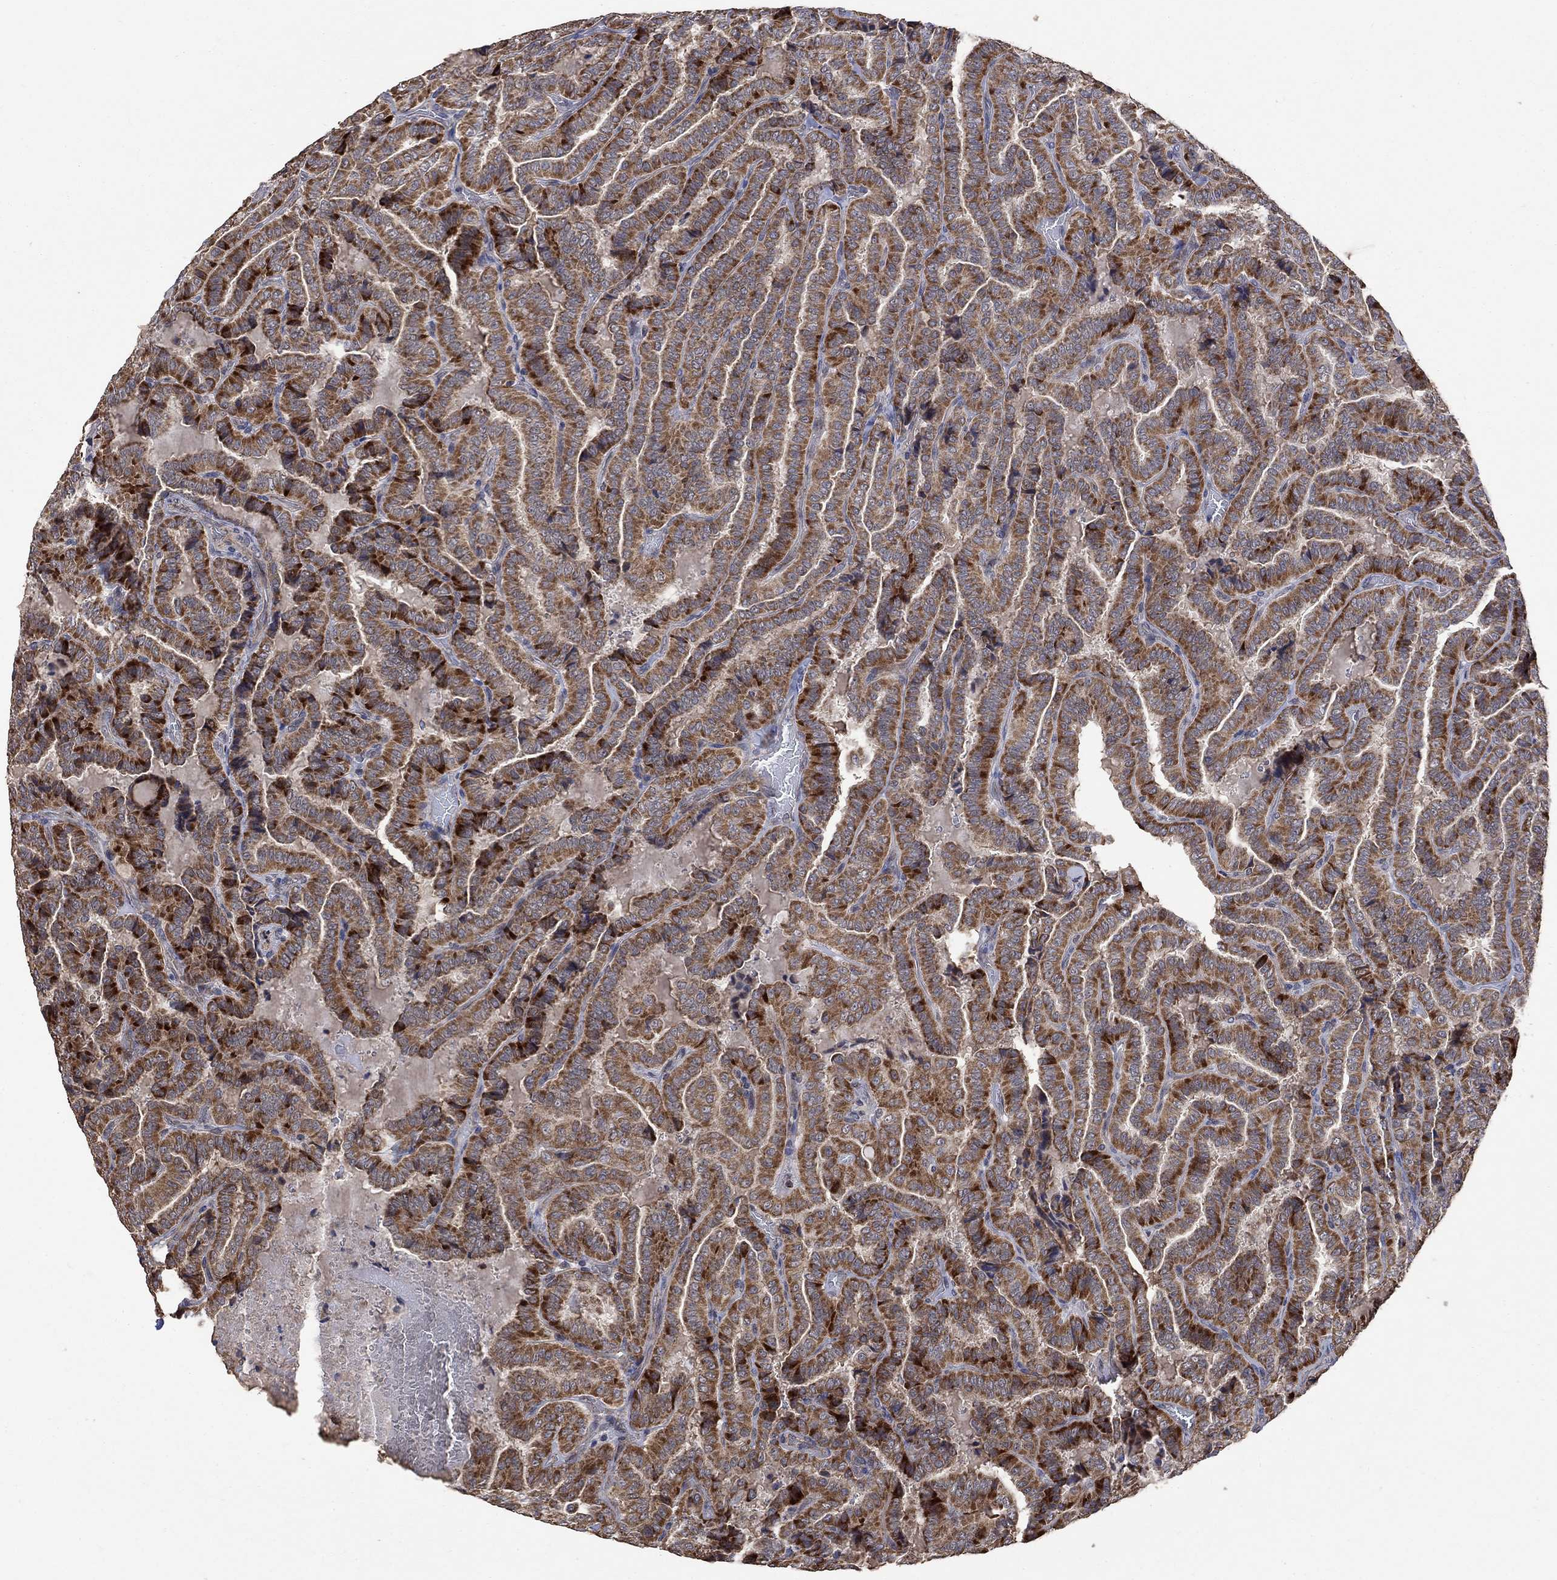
{"staining": {"intensity": "strong", "quantity": ">75%", "location": "cytoplasmic/membranous"}, "tissue": "thyroid cancer", "cell_type": "Tumor cells", "image_type": "cancer", "snomed": [{"axis": "morphology", "description": "Papillary adenocarcinoma, NOS"}, {"axis": "topography", "description": "Thyroid gland"}], "caption": "Immunohistochemical staining of thyroid papillary adenocarcinoma shows high levels of strong cytoplasmic/membranous protein positivity in about >75% of tumor cells.", "gene": "ANKRA2", "patient": {"sex": "female", "age": 39}}